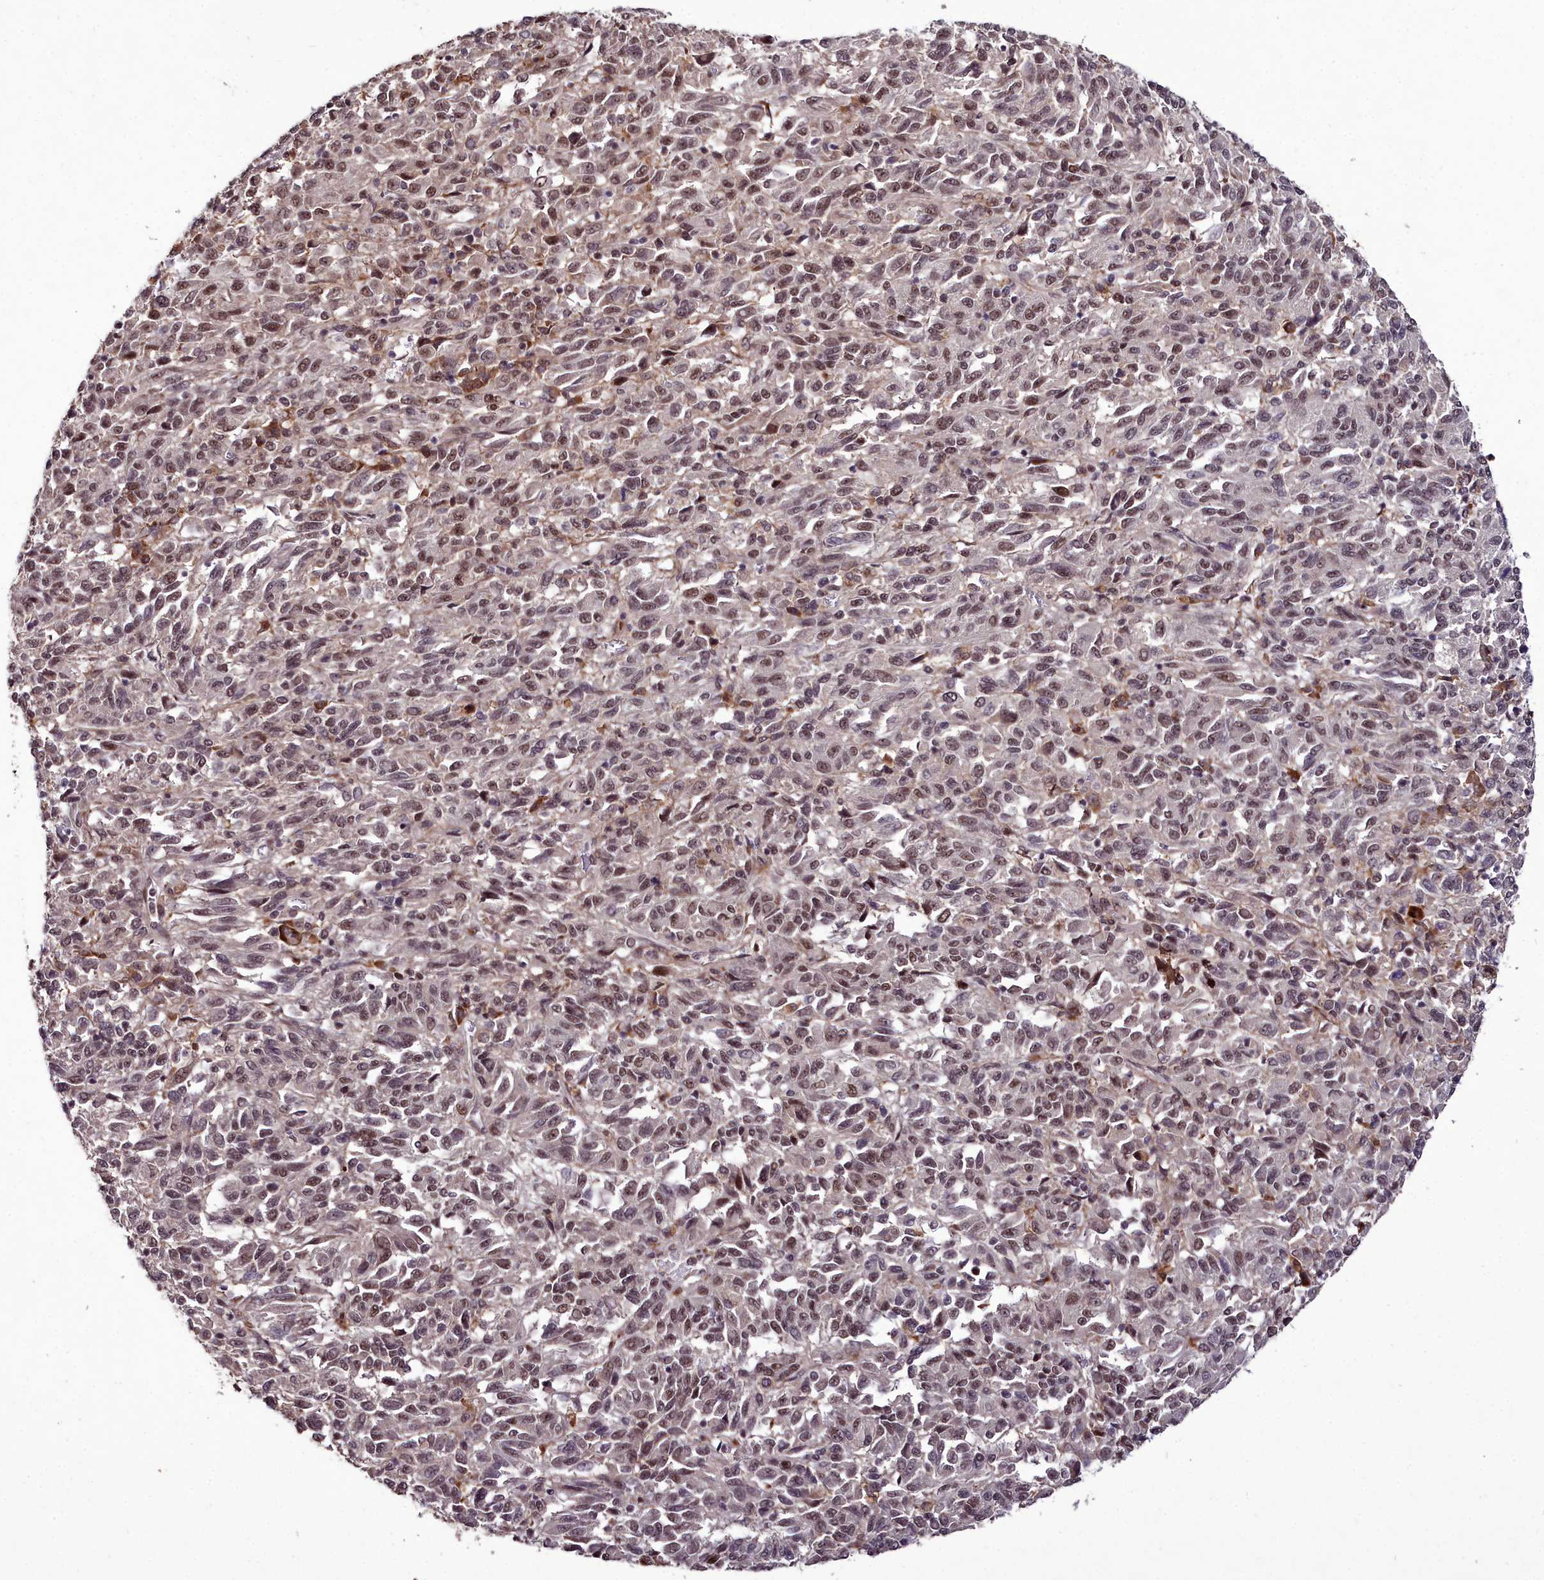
{"staining": {"intensity": "moderate", "quantity": ">75%", "location": "nuclear"}, "tissue": "melanoma", "cell_type": "Tumor cells", "image_type": "cancer", "snomed": [{"axis": "morphology", "description": "Malignant melanoma, Metastatic site"}, {"axis": "topography", "description": "Lung"}], "caption": "Protein analysis of melanoma tissue demonstrates moderate nuclear expression in approximately >75% of tumor cells. (Stains: DAB in brown, nuclei in blue, Microscopy: brightfield microscopy at high magnification).", "gene": "CXXC1", "patient": {"sex": "male", "age": 64}}